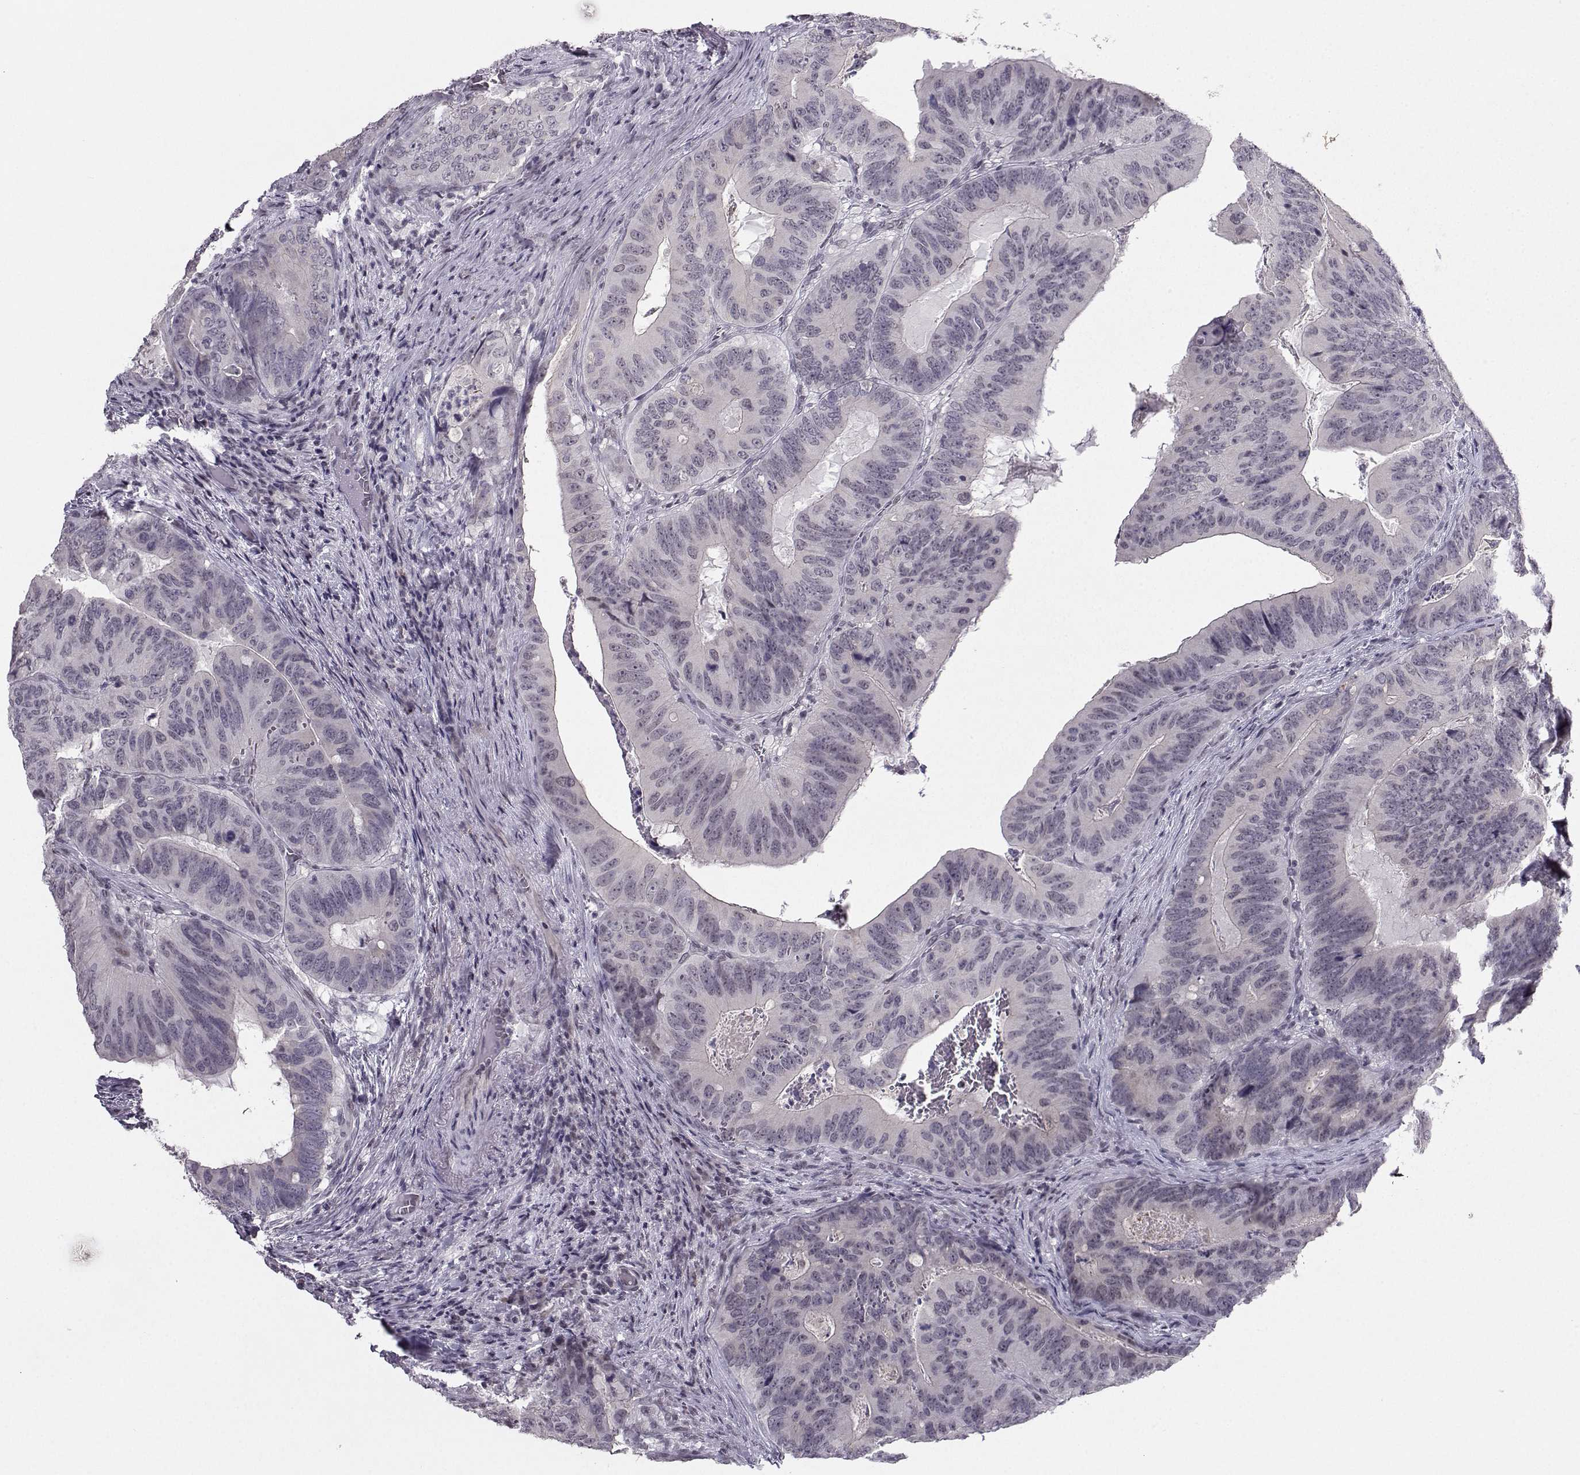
{"staining": {"intensity": "negative", "quantity": "none", "location": "none"}, "tissue": "colorectal cancer", "cell_type": "Tumor cells", "image_type": "cancer", "snomed": [{"axis": "morphology", "description": "Adenocarcinoma, NOS"}, {"axis": "topography", "description": "Colon"}], "caption": "Colorectal adenocarcinoma was stained to show a protein in brown. There is no significant positivity in tumor cells.", "gene": "LIN28A", "patient": {"sex": "male", "age": 79}}